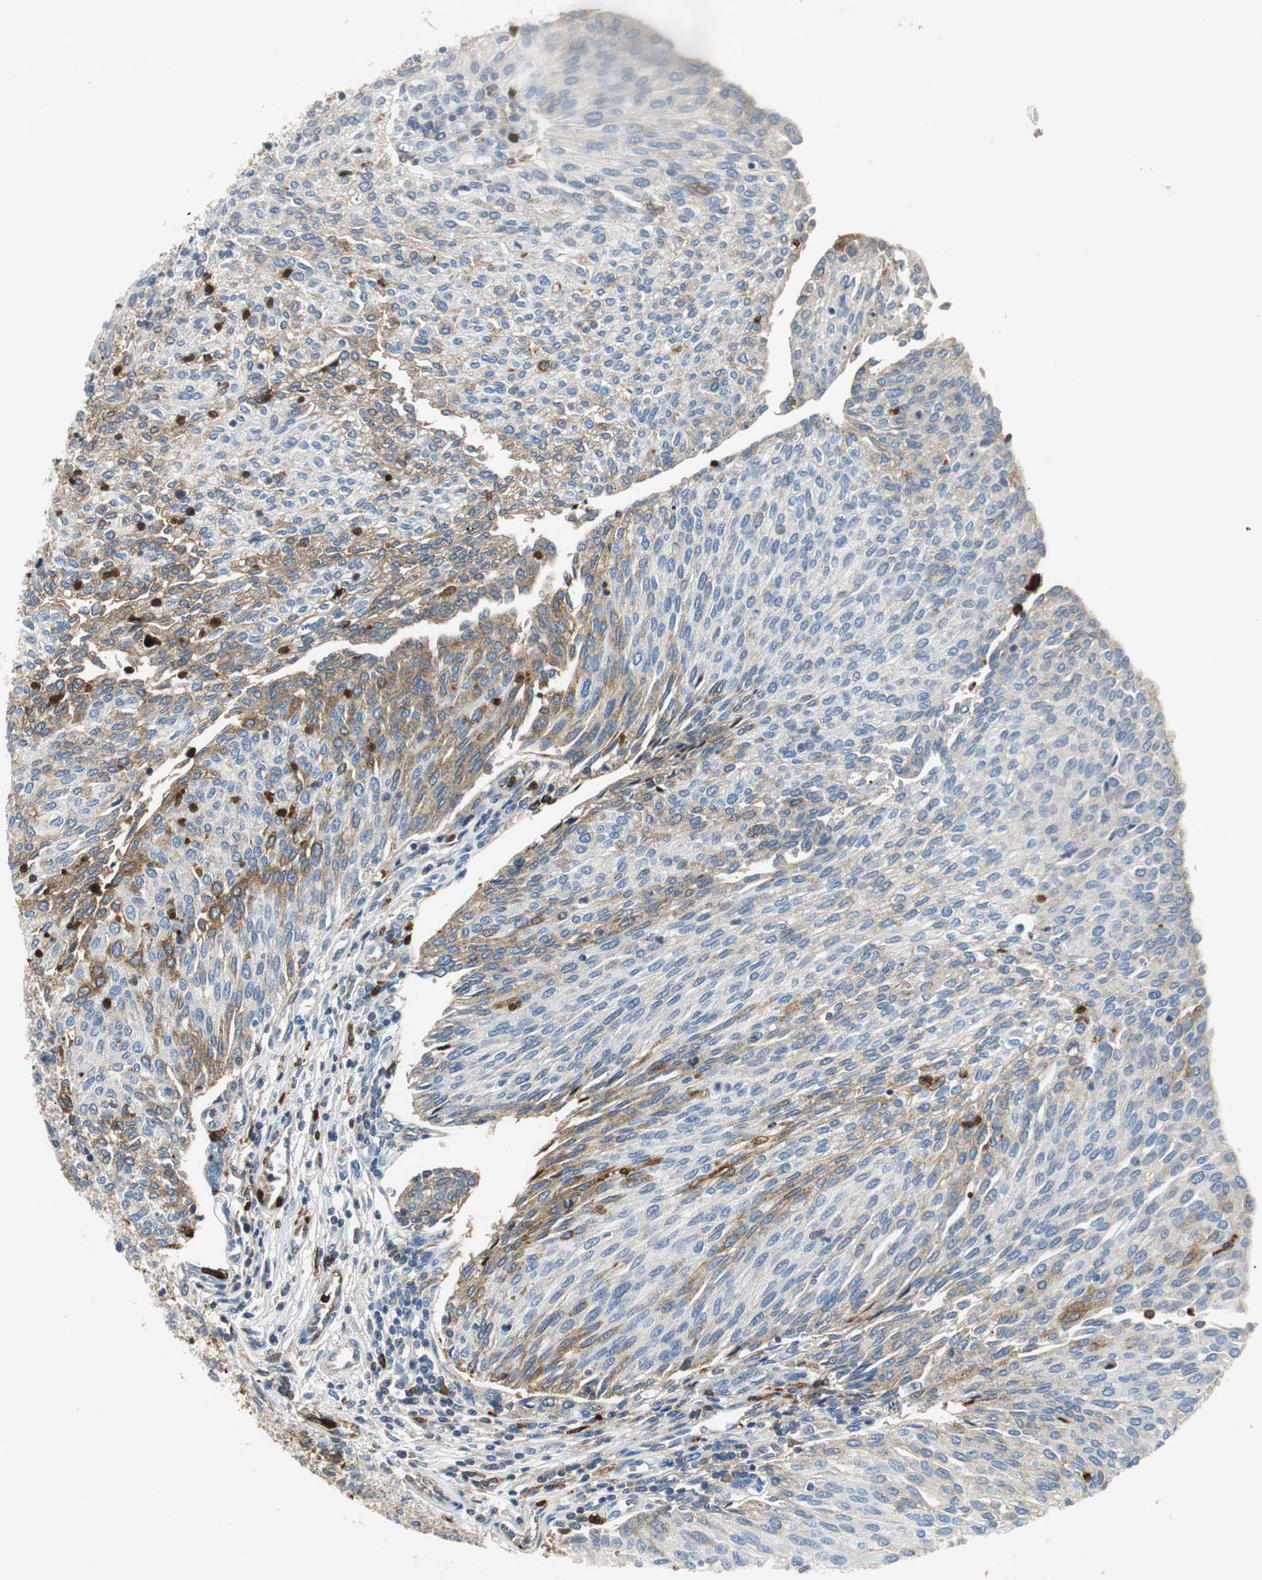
{"staining": {"intensity": "moderate", "quantity": "<25%", "location": "cytoplasmic/membranous"}, "tissue": "urothelial cancer", "cell_type": "Tumor cells", "image_type": "cancer", "snomed": [{"axis": "morphology", "description": "Urothelial carcinoma, Low grade"}, {"axis": "topography", "description": "Urinary bladder"}], "caption": "Urothelial cancer was stained to show a protein in brown. There is low levels of moderate cytoplasmic/membranous positivity in about <25% of tumor cells.", "gene": "ORM1", "patient": {"sex": "female", "age": 79}}